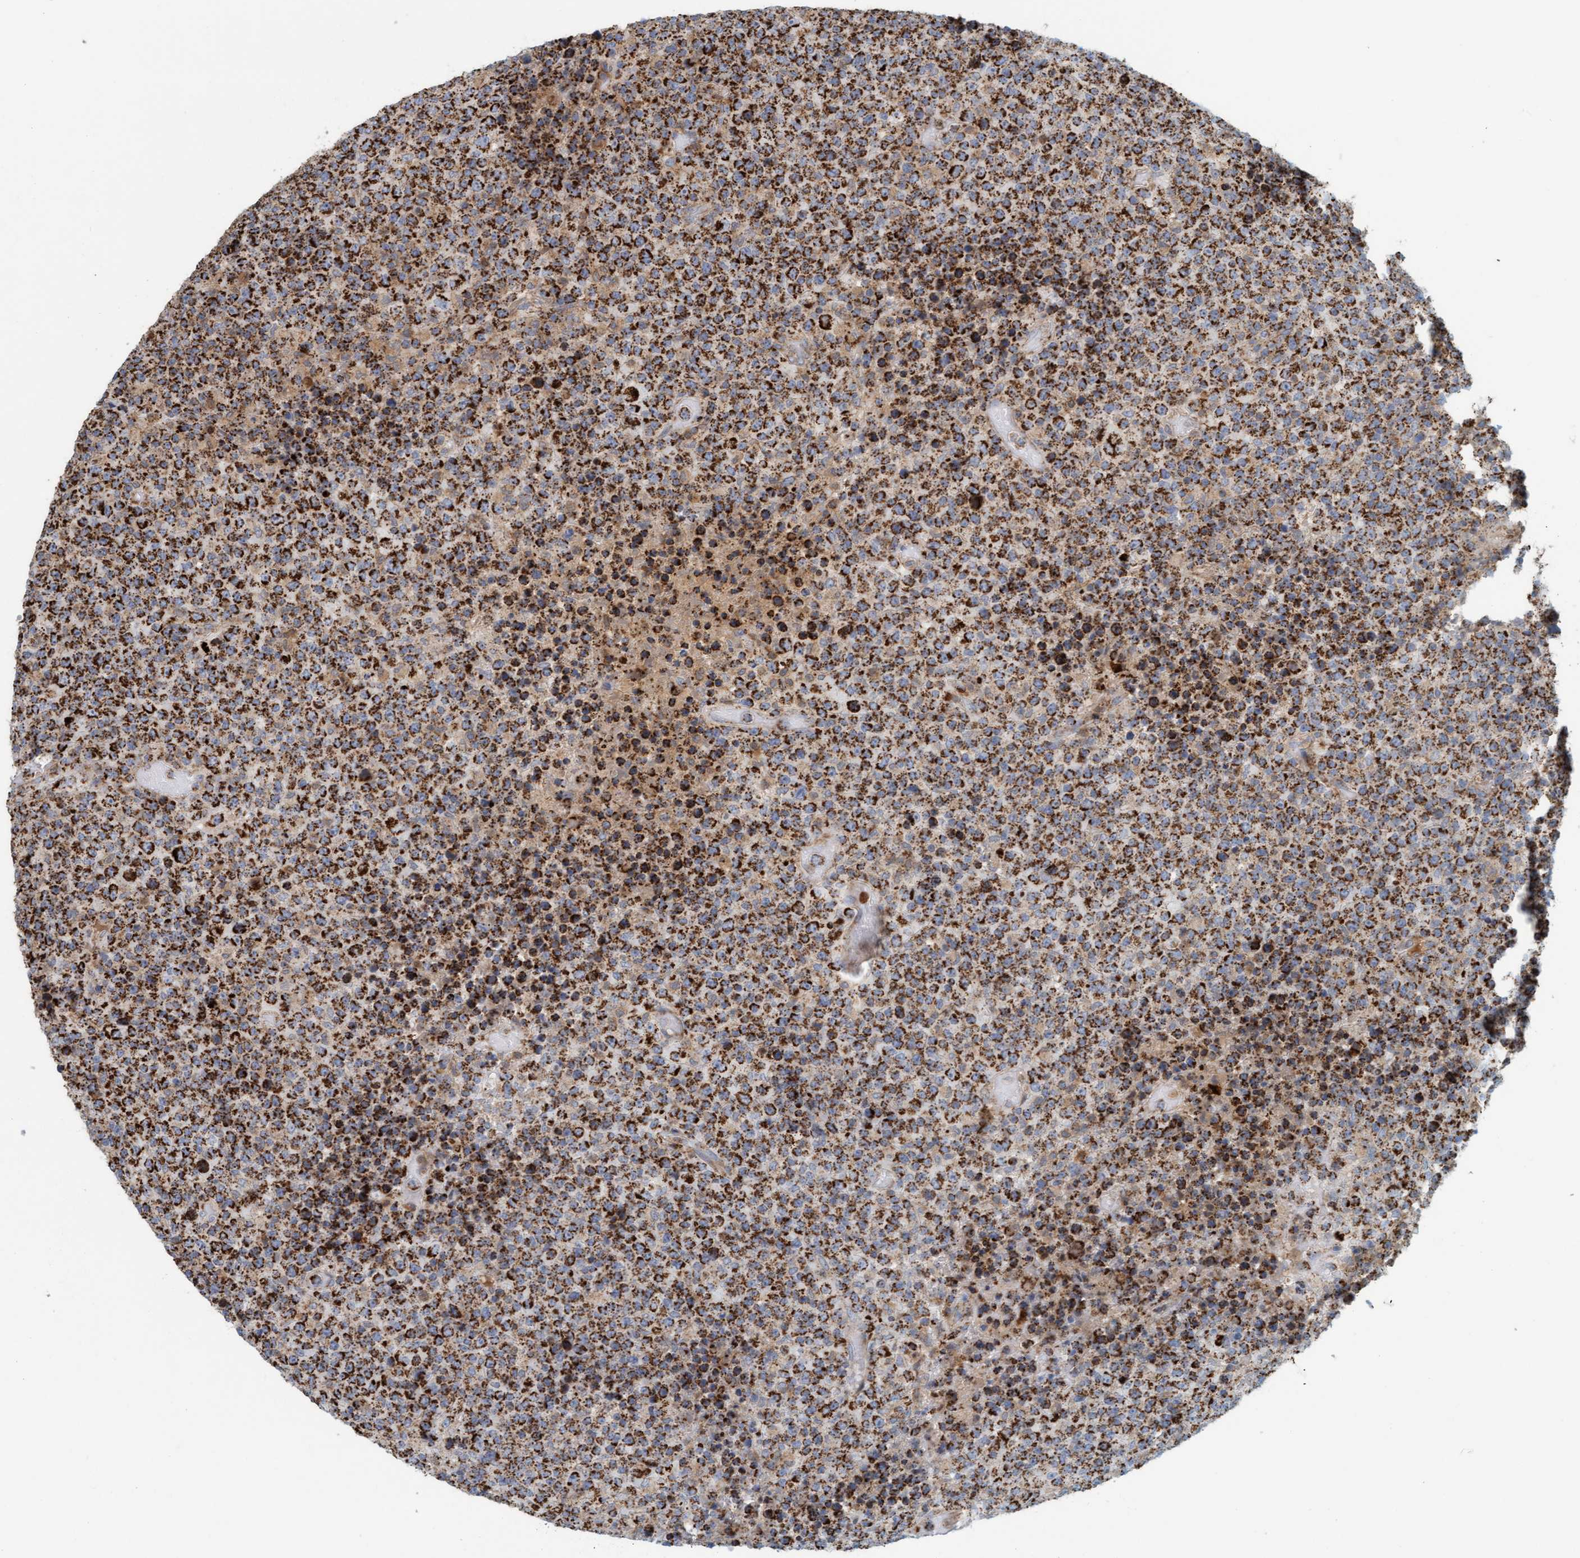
{"staining": {"intensity": "strong", "quantity": ">75%", "location": "cytoplasmic/membranous"}, "tissue": "lymphoma", "cell_type": "Tumor cells", "image_type": "cancer", "snomed": [{"axis": "morphology", "description": "Malignant lymphoma, non-Hodgkin's type, High grade"}, {"axis": "topography", "description": "Lymph node"}], "caption": "A micrograph showing strong cytoplasmic/membranous expression in about >75% of tumor cells in malignant lymphoma, non-Hodgkin's type (high-grade), as visualized by brown immunohistochemical staining.", "gene": "B9D1", "patient": {"sex": "male", "age": 13}}